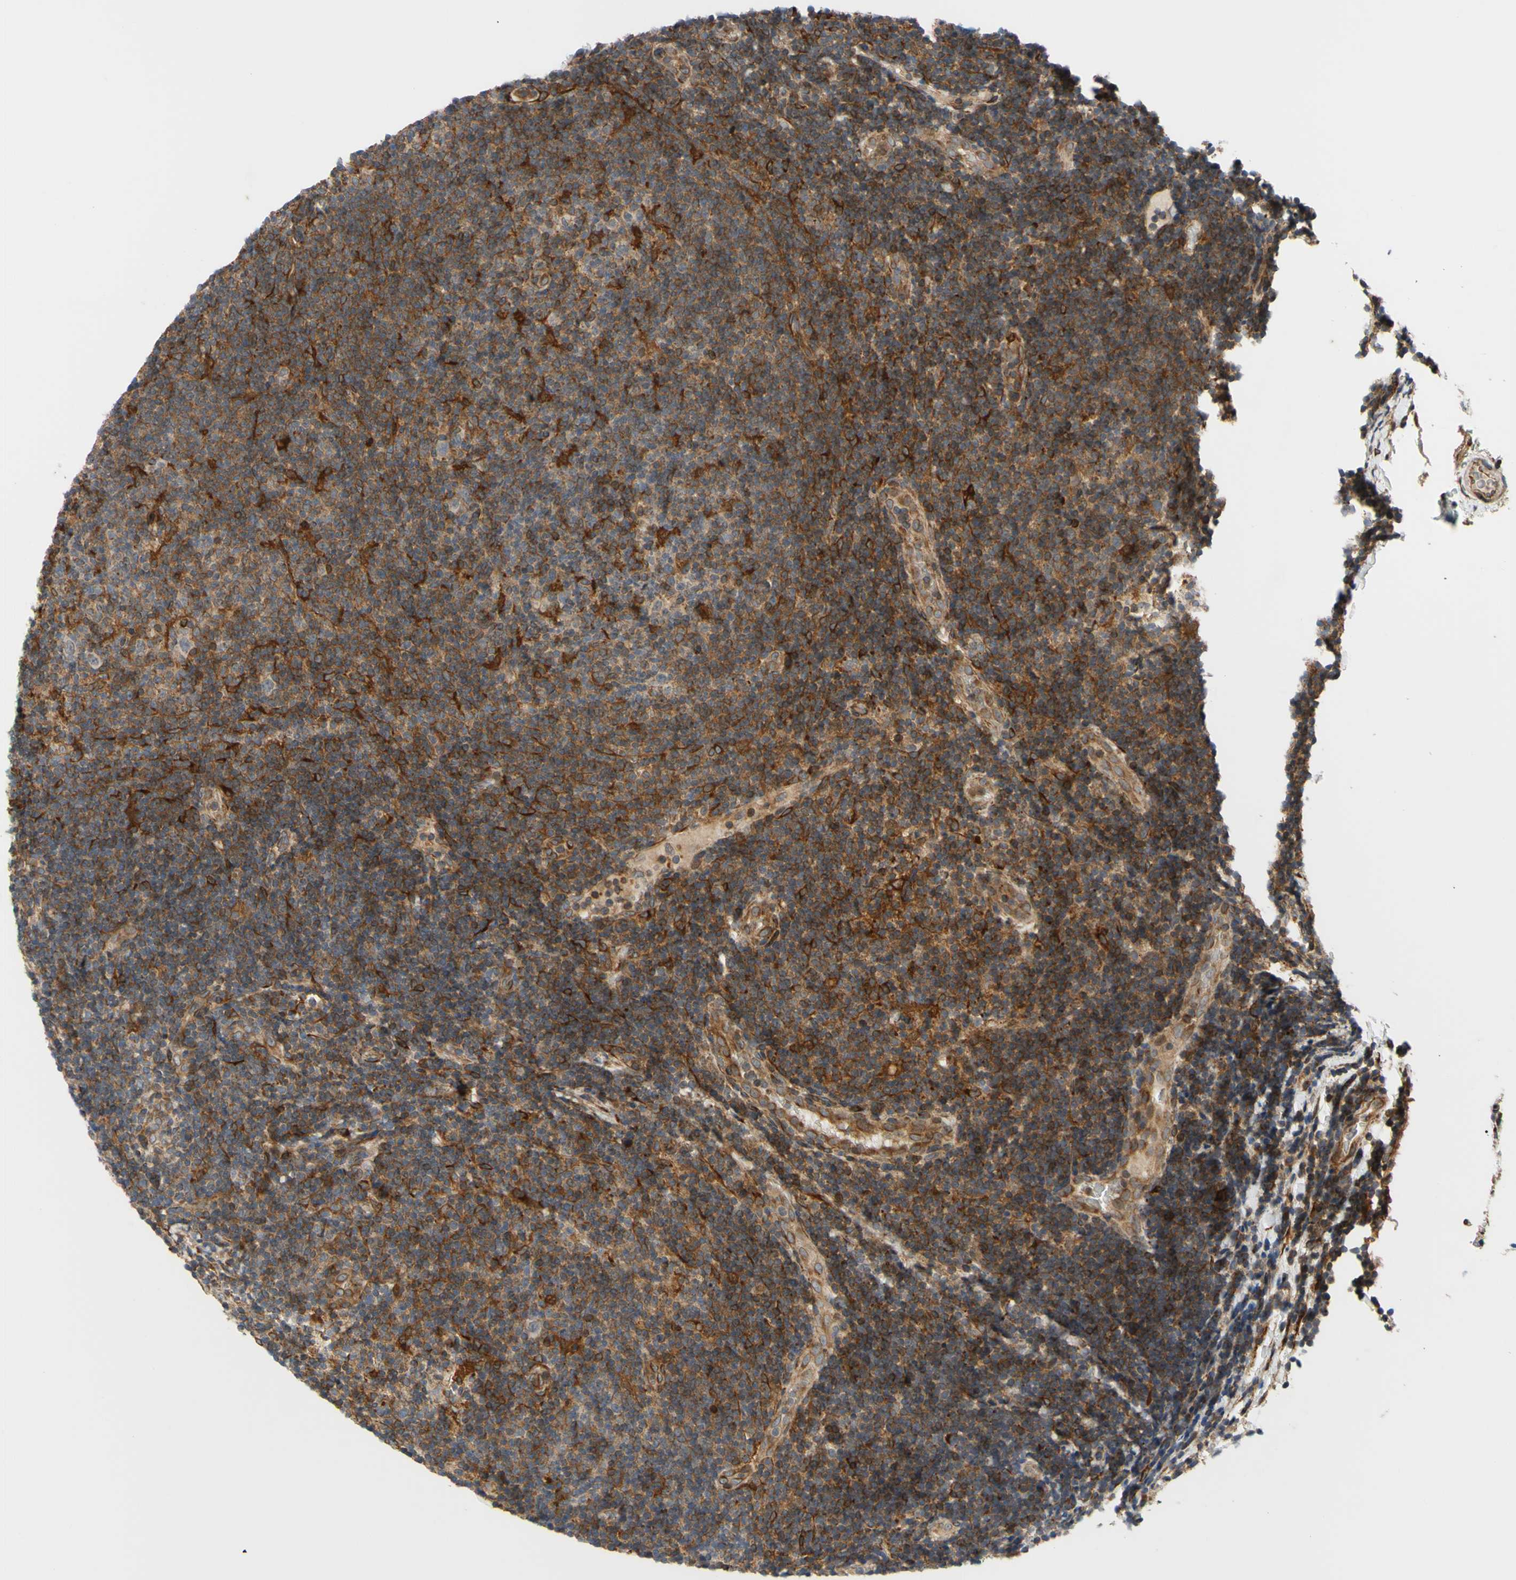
{"staining": {"intensity": "moderate", "quantity": ">75%", "location": "cytoplasmic/membranous"}, "tissue": "lymphoma", "cell_type": "Tumor cells", "image_type": "cancer", "snomed": [{"axis": "morphology", "description": "Malignant lymphoma, non-Hodgkin's type, Low grade"}, {"axis": "topography", "description": "Lymph node"}], "caption": "Malignant lymphoma, non-Hodgkin's type (low-grade) stained for a protein demonstrates moderate cytoplasmic/membranous positivity in tumor cells.", "gene": "PRAF2", "patient": {"sex": "male", "age": 83}}